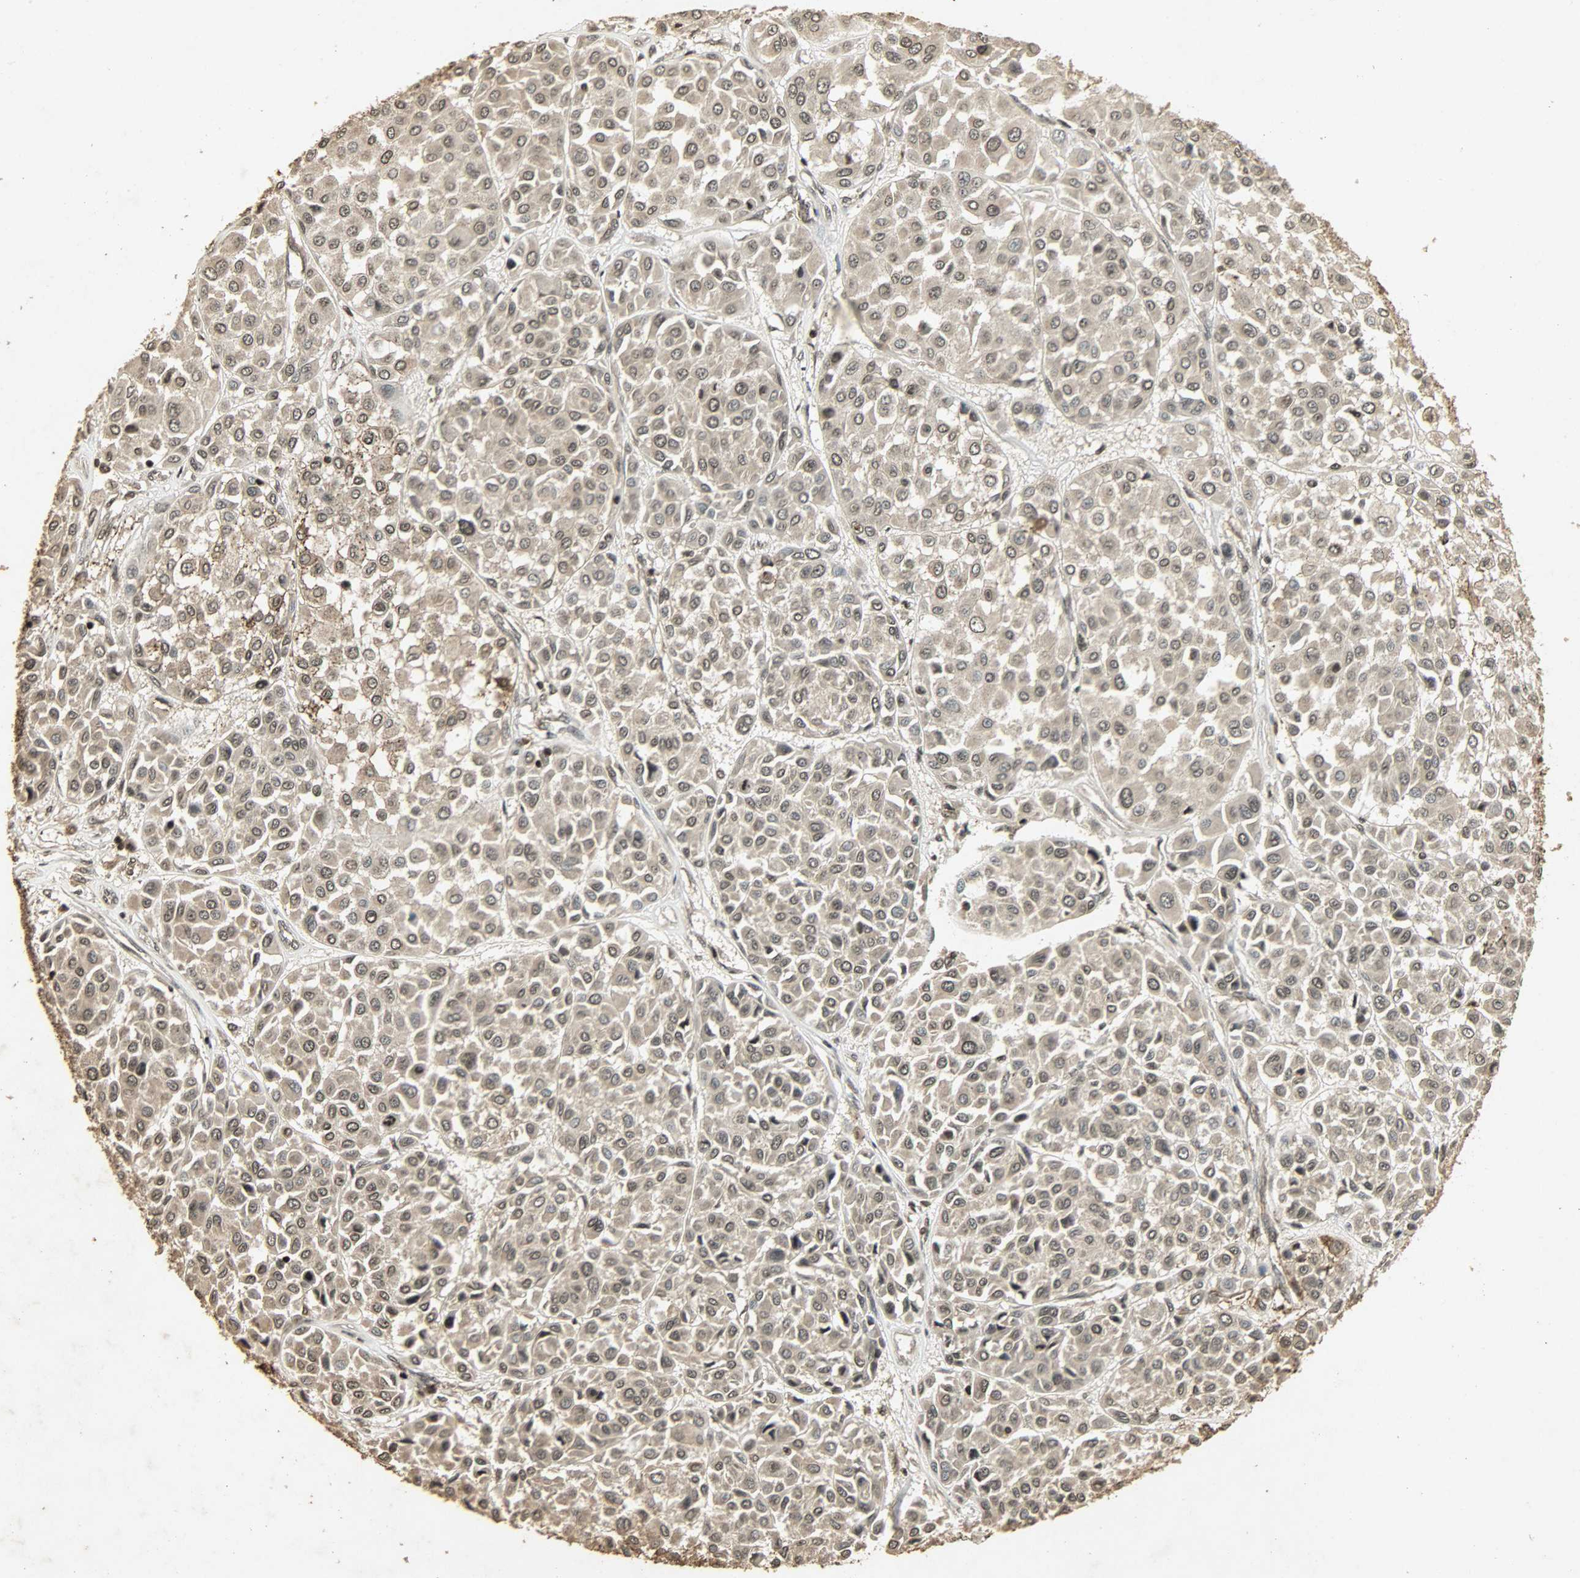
{"staining": {"intensity": "moderate", "quantity": ">75%", "location": "cytoplasmic/membranous,nuclear"}, "tissue": "melanoma", "cell_type": "Tumor cells", "image_type": "cancer", "snomed": [{"axis": "morphology", "description": "Malignant melanoma, Metastatic site"}, {"axis": "topography", "description": "Soft tissue"}], "caption": "Immunohistochemical staining of human melanoma displays medium levels of moderate cytoplasmic/membranous and nuclear protein positivity in about >75% of tumor cells.", "gene": "PPP3R1", "patient": {"sex": "male", "age": 41}}